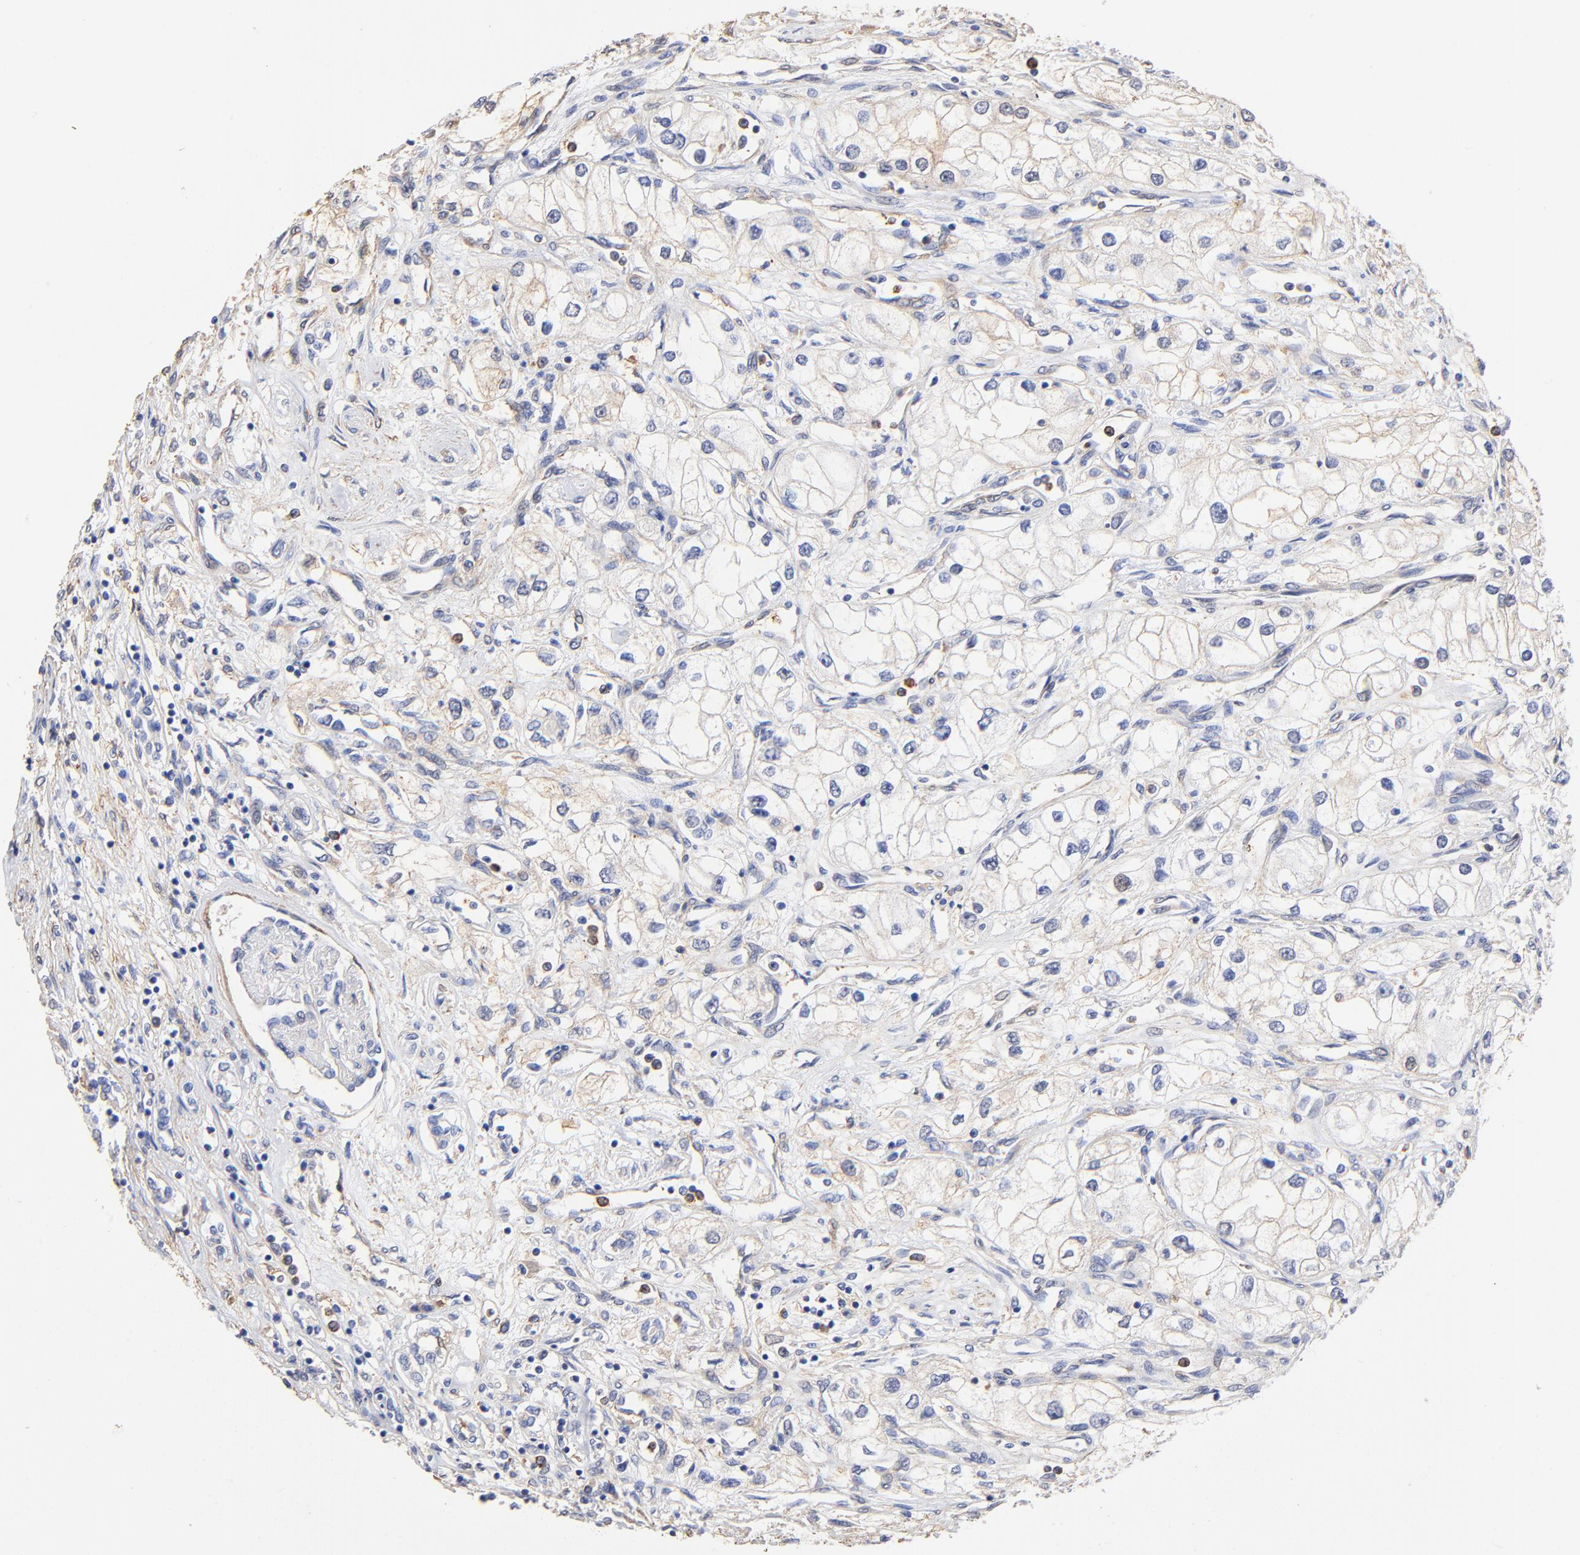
{"staining": {"intensity": "negative", "quantity": "none", "location": "none"}, "tissue": "renal cancer", "cell_type": "Tumor cells", "image_type": "cancer", "snomed": [{"axis": "morphology", "description": "Adenocarcinoma, NOS"}, {"axis": "topography", "description": "Kidney"}], "caption": "This is a histopathology image of immunohistochemistry (IHC) staining of renal cancer, which shows no expression in tumor cells. (IHC, brightfield microscopy, high magnification).", "gene": "TAGLN2", "patient": {"sex": "male", "age": 57}}